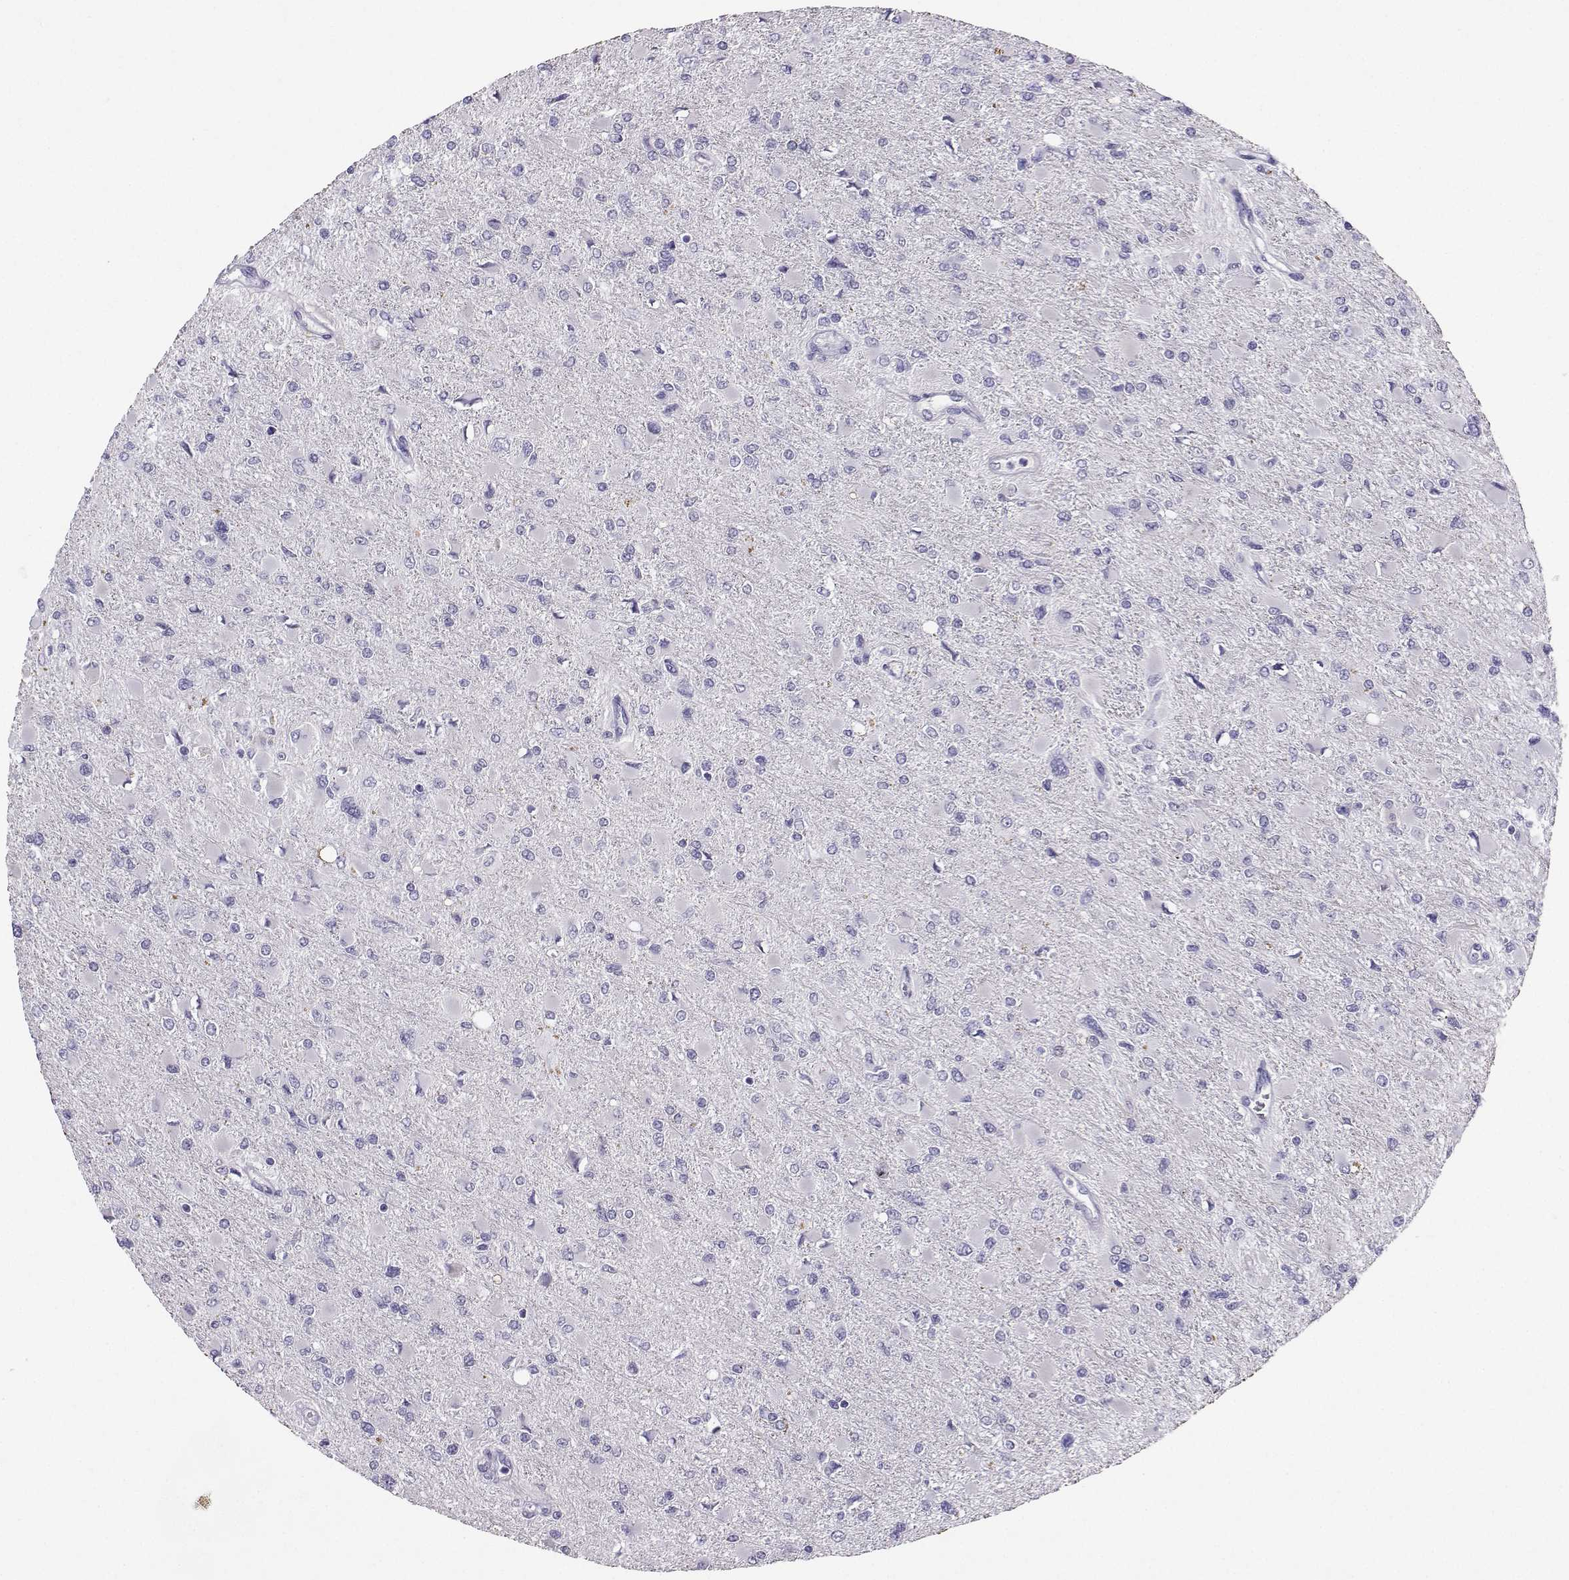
{"staining": {"intensity": "negative", "quantity": "none", "location": "none"}, "tissue": "glioma", "cell_type": "Tumor cells", "image_type": "cancer", "snomed": [{"axis": "morphology", "description": "Glioma, malignant, High grade"}, {"axis": "topography", "description": "Cerebral cortex"}], "caption": "Micrograph shows no protein expression in tumor cells of glioma tissue. (Immunohistochemistry, brightfield microscopy, high magnification).", "gene": "GRIK4", "patient": {"sex": "female", "age": 36}}